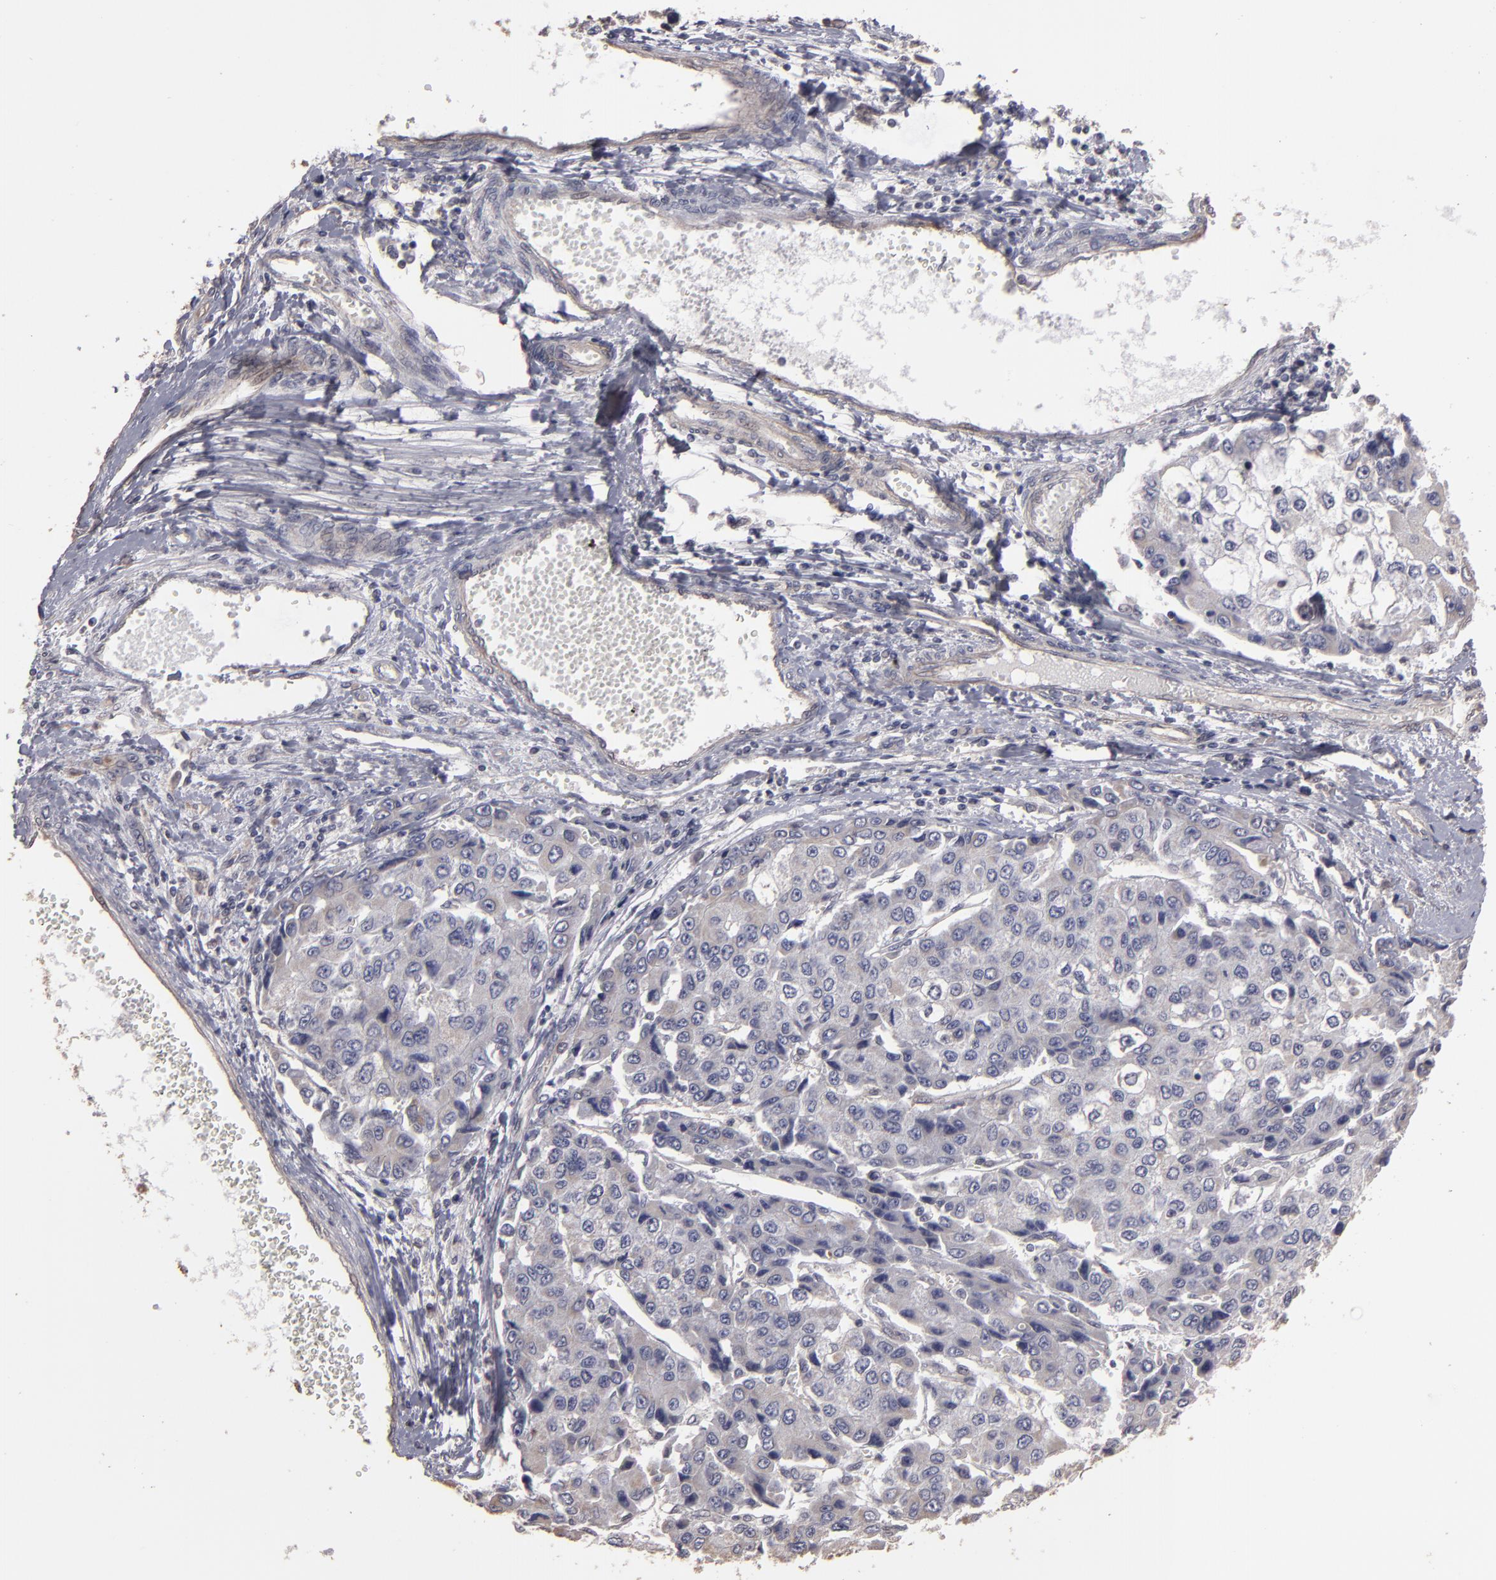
{"staining": {"intensity": "negative", "quantity": "none", "location": "none"}, "tissue": "liver cancer", "cell_type": "Tumor cells", "image_type": "cancer", "snomed": [{"axis": "morphology", "description": "Carcinoma, Hepatocellular, NOS"}, {"axis": "topography", "description": "Liver"}], "caption": "DAB immunohistochemical staining of hepatocellular carcinoma (liver) shows no significant positivity in tumor cells.", "gene": "CD55", "patient": {"sex": "female", "age": 66}}